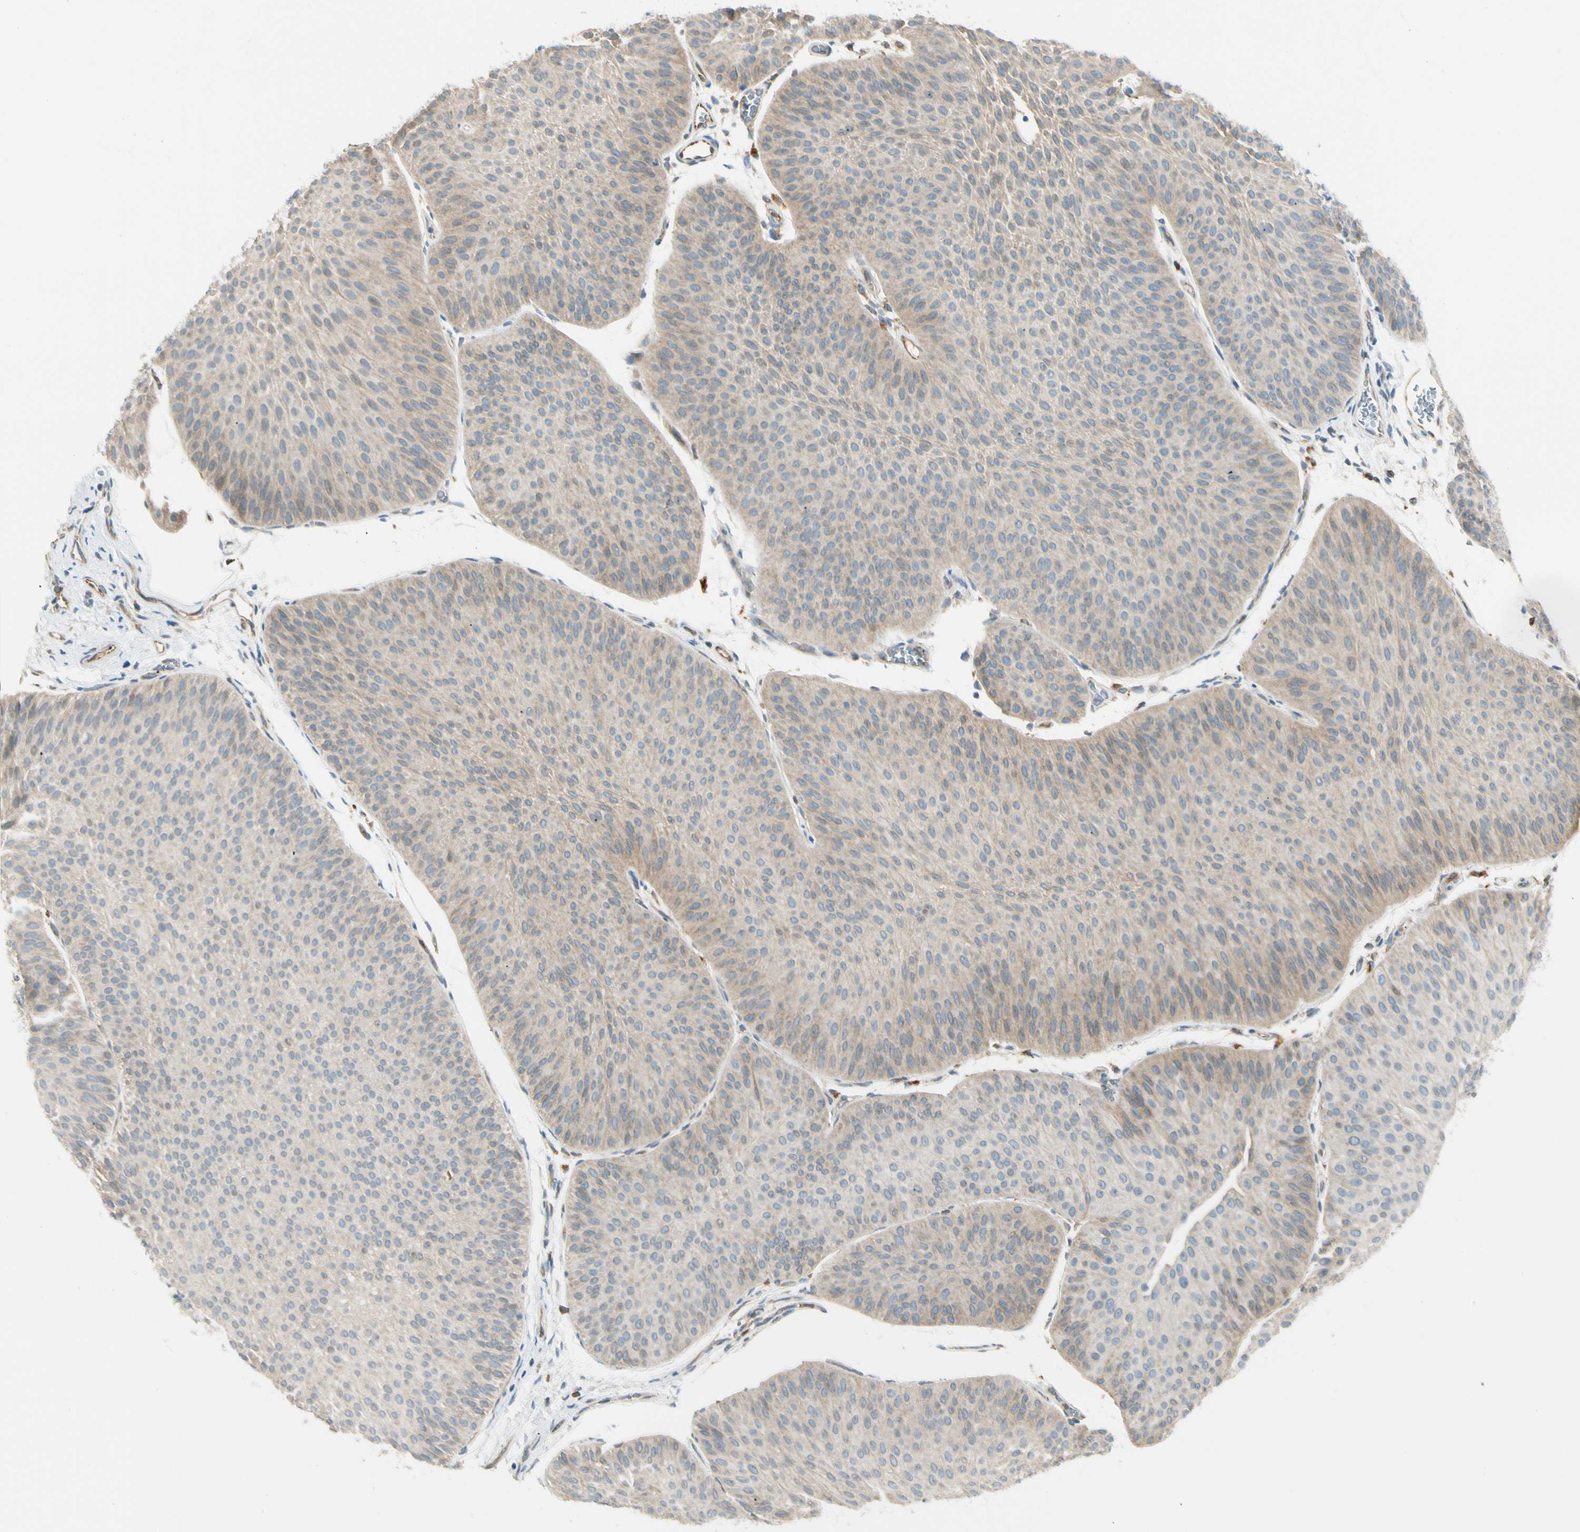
{"staining": {"intensity": "weak", "quantity": "25%-75%", "location": "cytoplasmic/membranous"}, "tissue": "urothelial cancer", "cell_type": "Tumor cells", "image_type": "cancer", "snomed": [{"axis": "morphology", "description": "Urothelial carcinoma, Low grade"}, {"axis": "topography", "description": "Urinary bladder"}], "caption": "Immunohistochemistry (IHC) image of urothelial cancer stained for a protein (brown), which demonstrates low levels of weak cytoplasmic/membranous expression in about 25%-75% of tumor cells.", "gene": "LPCAT2", "patient": {"sex": "female", "age": 60}}